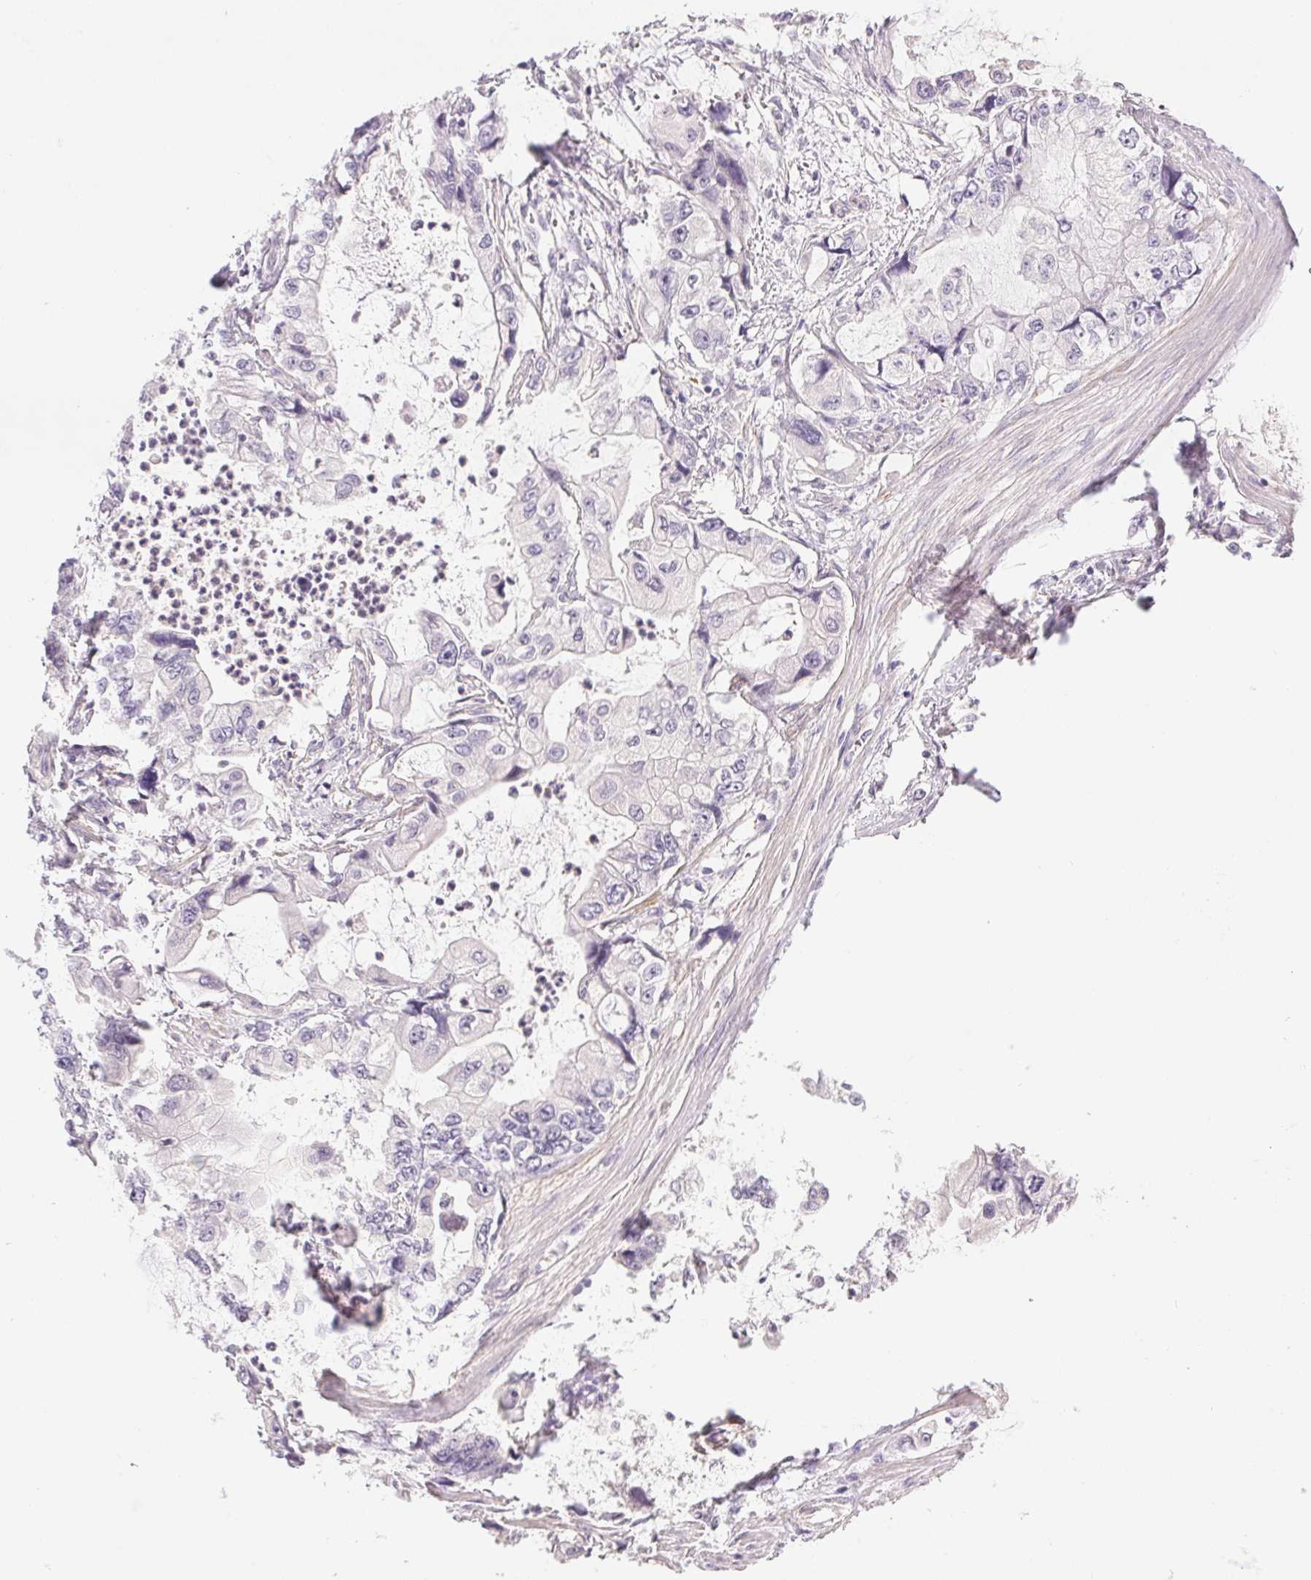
{"staining": {"intensity": "negative", "quantity": "none", "location": "none"}, "tissue": "stomach cancer", "cell_type": "Tumor cells", "image_type": "cancer", "snomed": [{"axis": "morphology", "description": "Adenocarcinoma, NOS"}, {"axis": "topography", "description": "Pancreas"}, {"axis": "topography", "description": "Stomach, upper"}, {"axis": "topography", "description": "Stomach"}], "caption": "Immunohistochemistry (IHC) image of human stomach cancer (adenocarcinoma) stained for a protein (brown), which displays no expression in tumor cells. (DAB (3,3'-diaminobenzidine) immunohistochemistry with hematoxylin counter stain).", "gene": "PRL", "patient": {"sex": "male", "age": 77}}